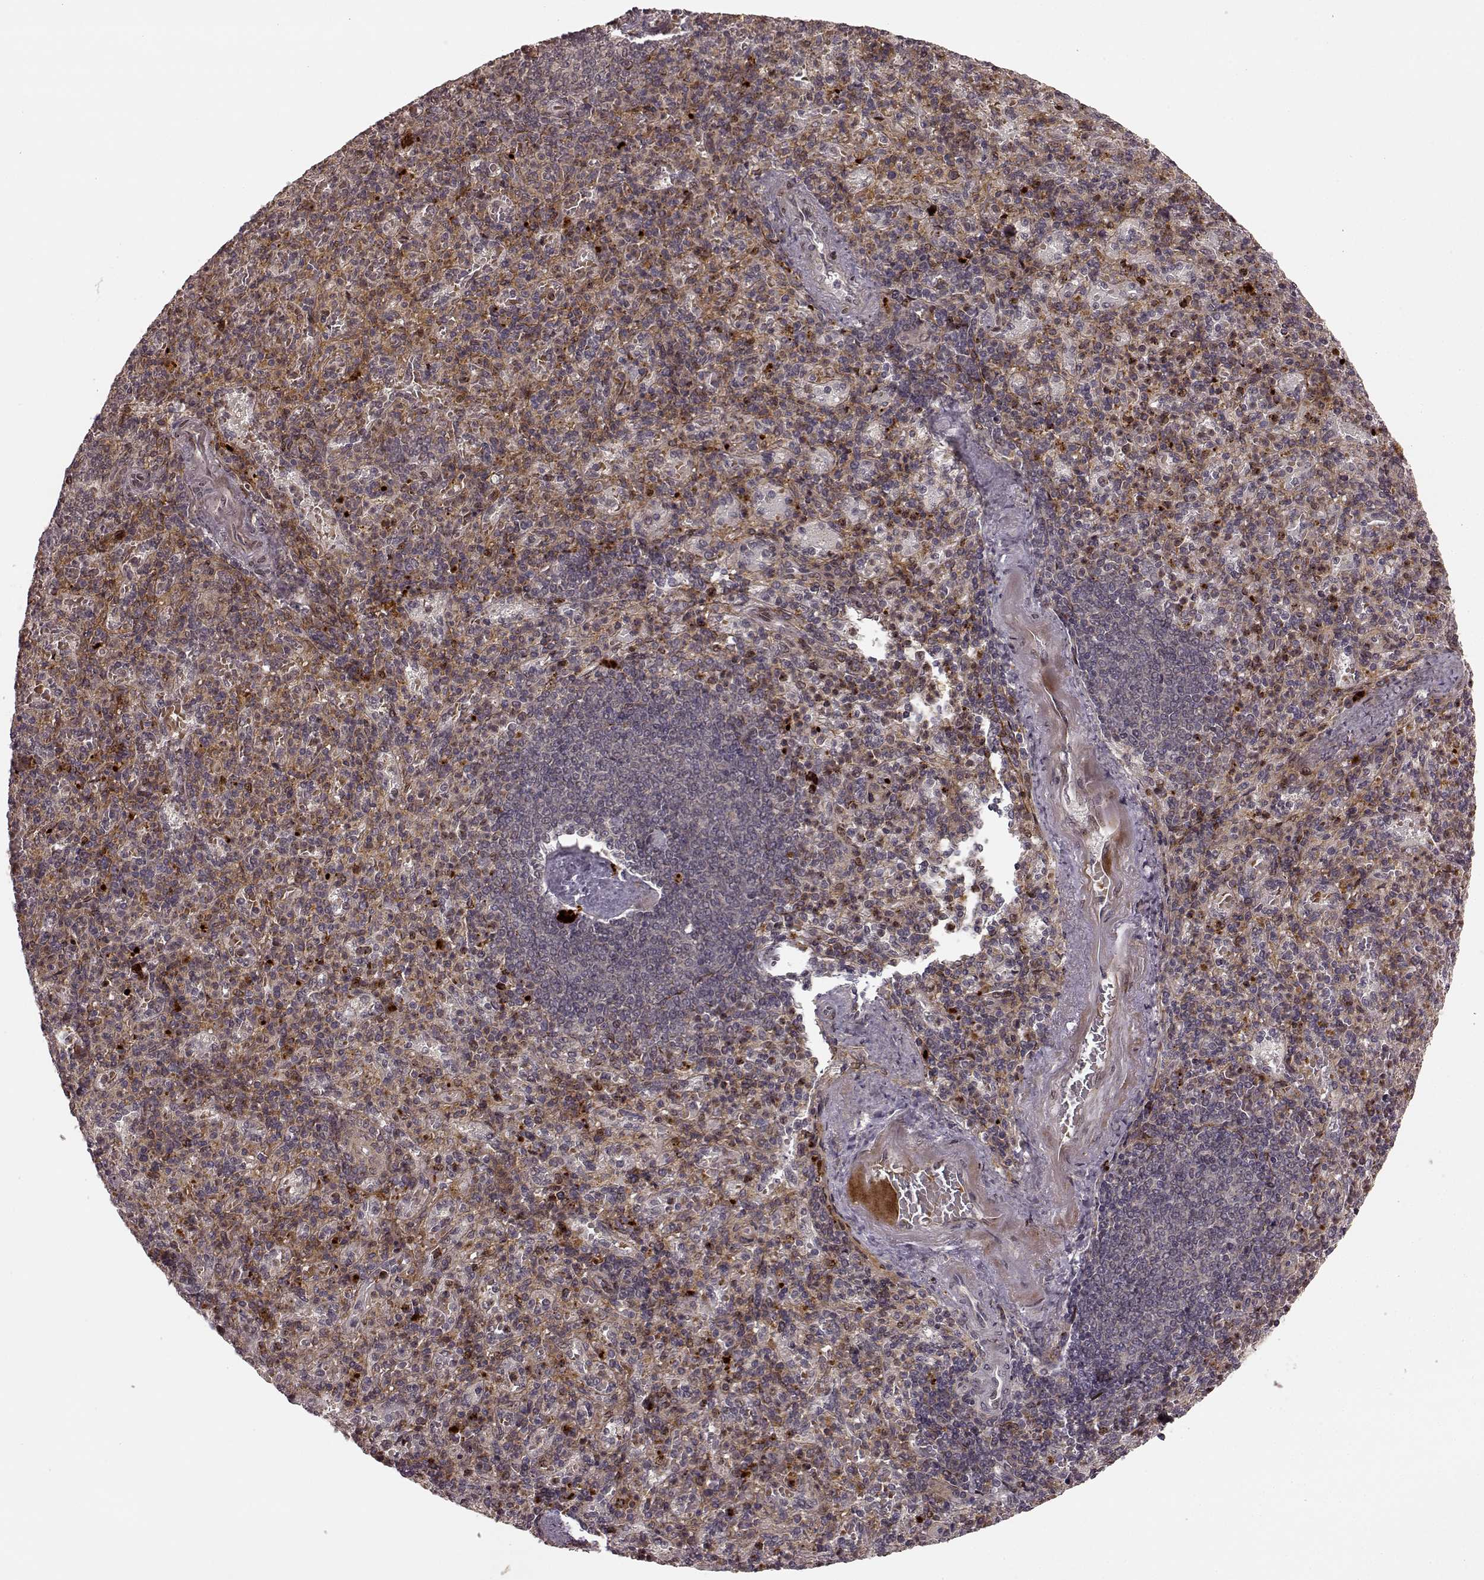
{"staining": {"intensity": "moderate", "quantity": "<25%", "location": "cytoplasmic/membranous"}, "tissue": "spleen", "cell_type": "Cells in red pulp", "image_type": "normal", "snomed": [{"axis": "morphology", "description": "Normal tissue, NOS"}, {"axis": "topography", "description": "Spleen"}], "caption": "Immunohistochemical staining of benign human spleen exhibits <25% levels of moderate cytoplasmic/membranous protein expression in about <25% of cells in red pulp. The staining is performed using DAB brown chromogen to label protein expression. The nuclei are counter-stained blue using hematoxylin.", "gene": "SLC12A9", "patient": {"sex": "female", "age": 74}}